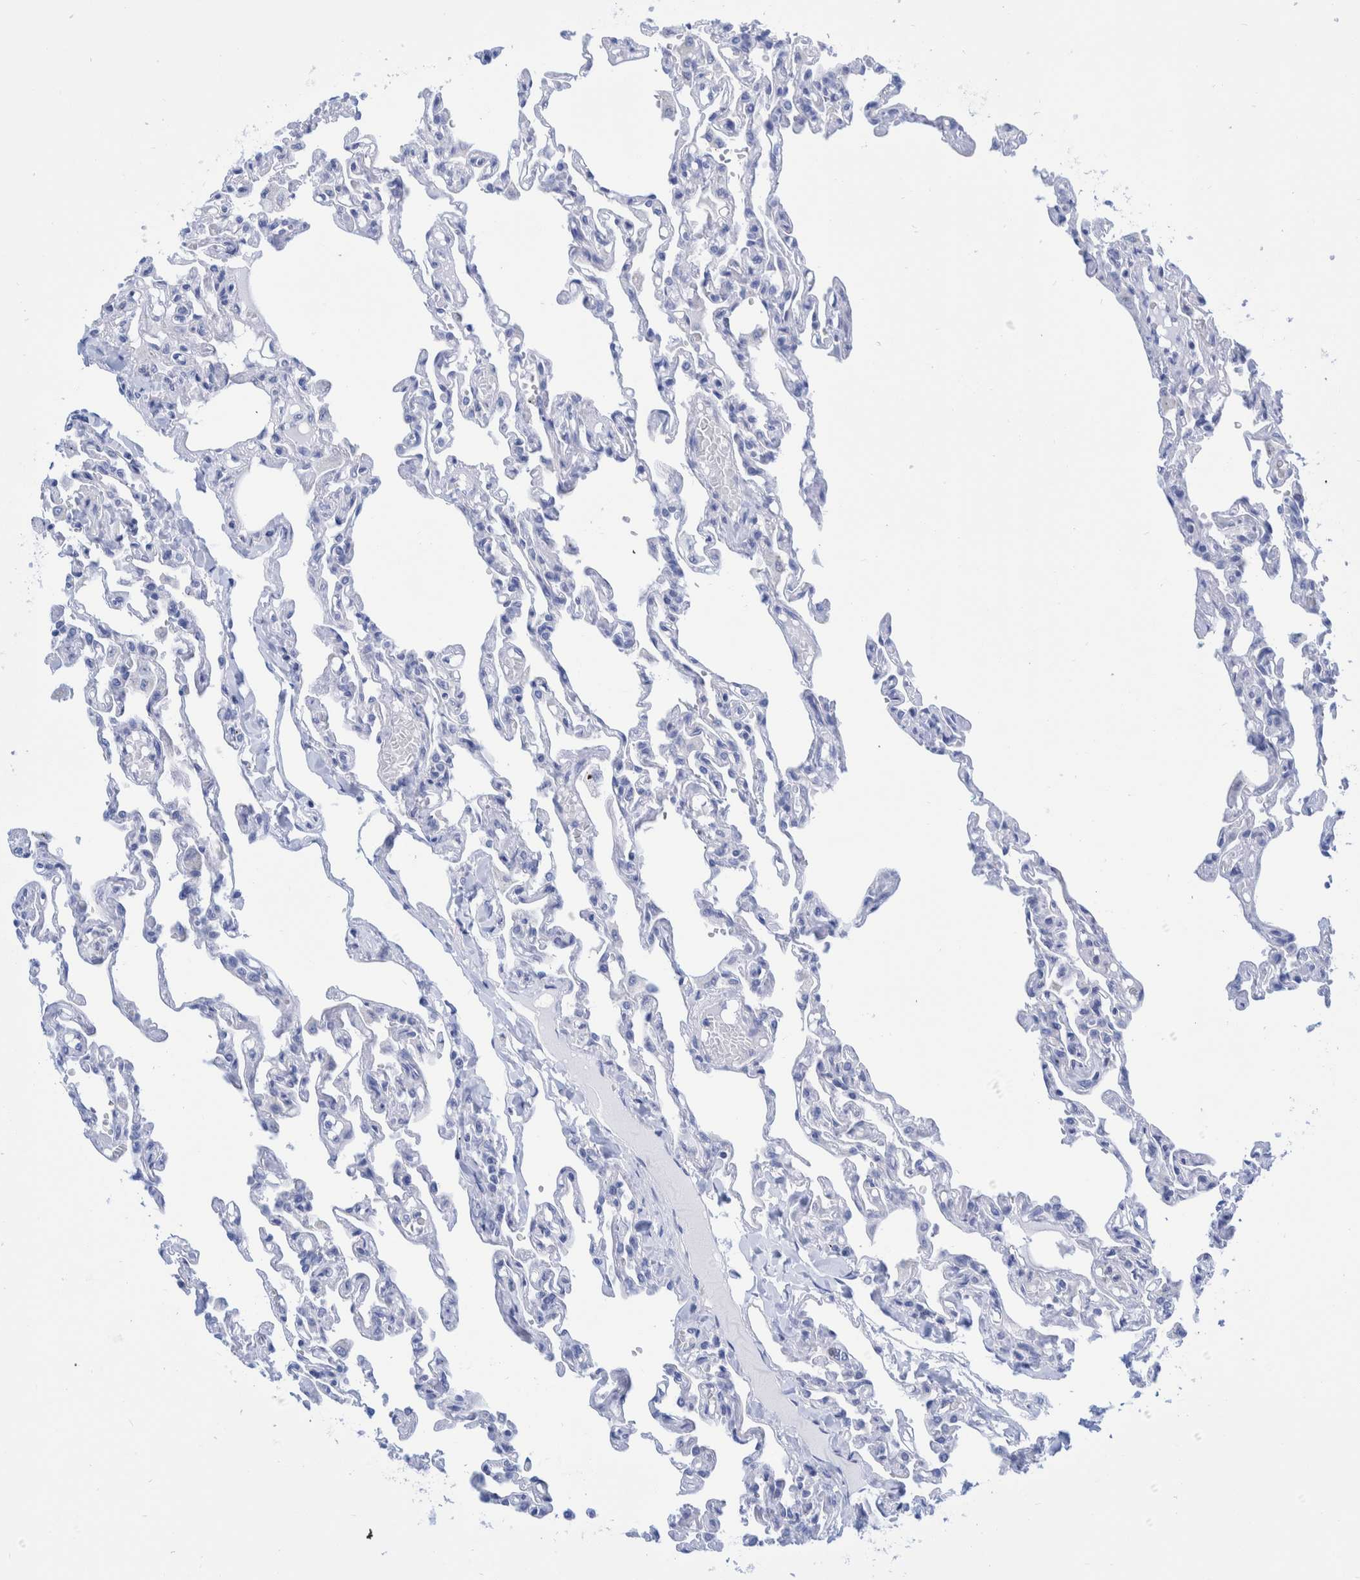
{"staining": {"intensity": "negative", "quantity": "none", "location": "none"}, "tissue": "lung", "cell_type": "Alveolar cells", "image_type": "normal", "snomed": [{"axis": "morphology", "description": "Normal tissue, NOS"}, {"axis": "topography", "description": "Lung"}], "caption": "Alveolar cells are negative for brown protein staining in normal lung. The staining was performed using DAB (3,3'-diaminobenzidine) to visualize the protein expression in brown, while the nuclei were stained in blue with hematoxylin (Magnification: 20x).", "gene": "KRT14", "patient": {"sex": "male", "age": 21}}